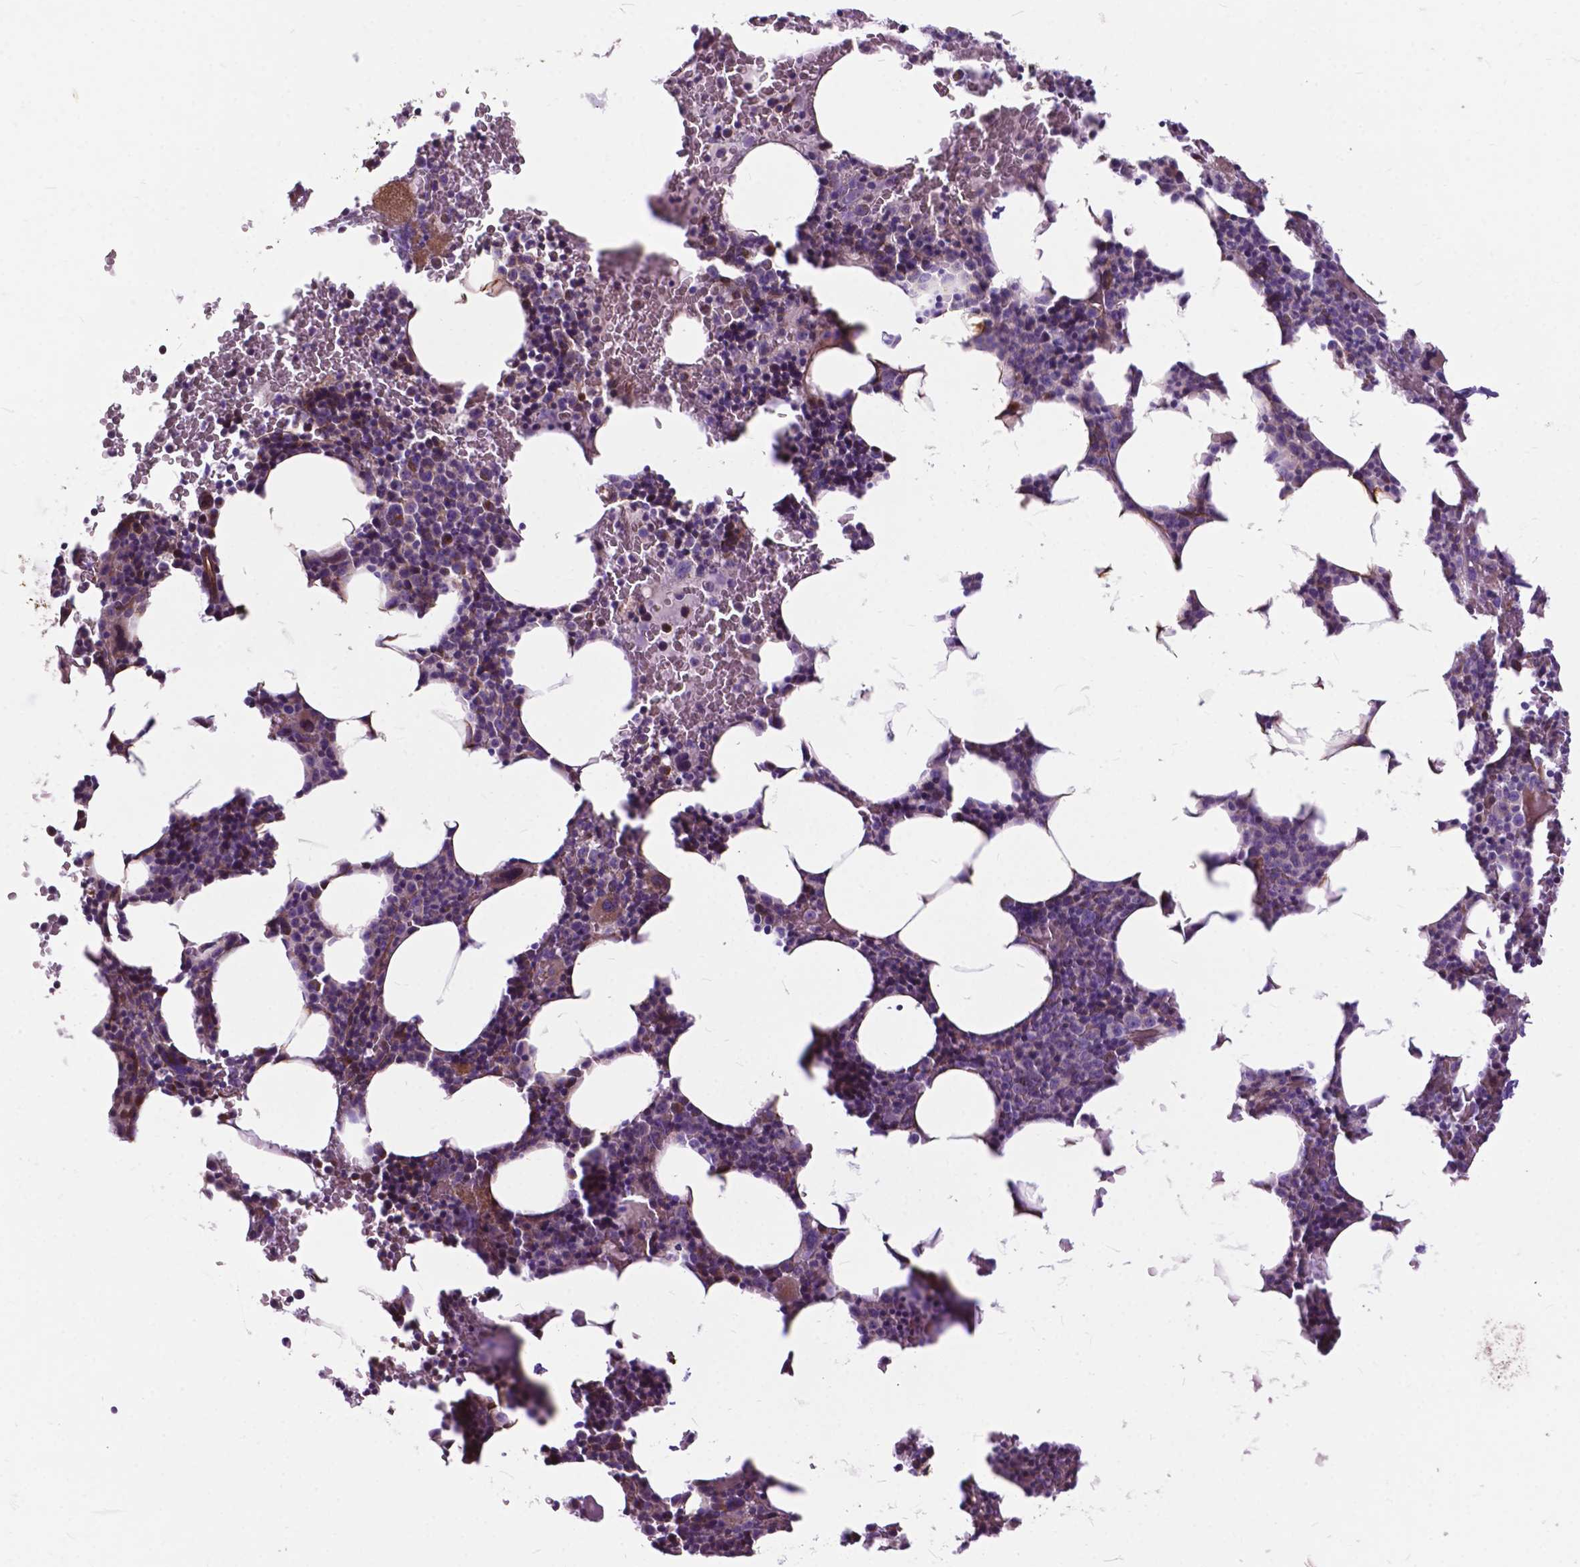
{"staining": {"intensity": "weak", "quantity": "<25%", "location": "cytoplasmic/membranous"}, "tissue": "bone marrow", "cell_type": "Hematopoietic cells", "image_type": "normal", "snomed": [{"axis": "morphology", "description": "Normal tissue, NOS"}, {"axis": "topography", "description": "Bone marrow"}], "caption": "This is a image of IHC staining of unremarkable bone marrow, which shows no positivity in hematopoietic cells.", "gene": "FLT4", "patient": {"sex": "male", "age": 73}}